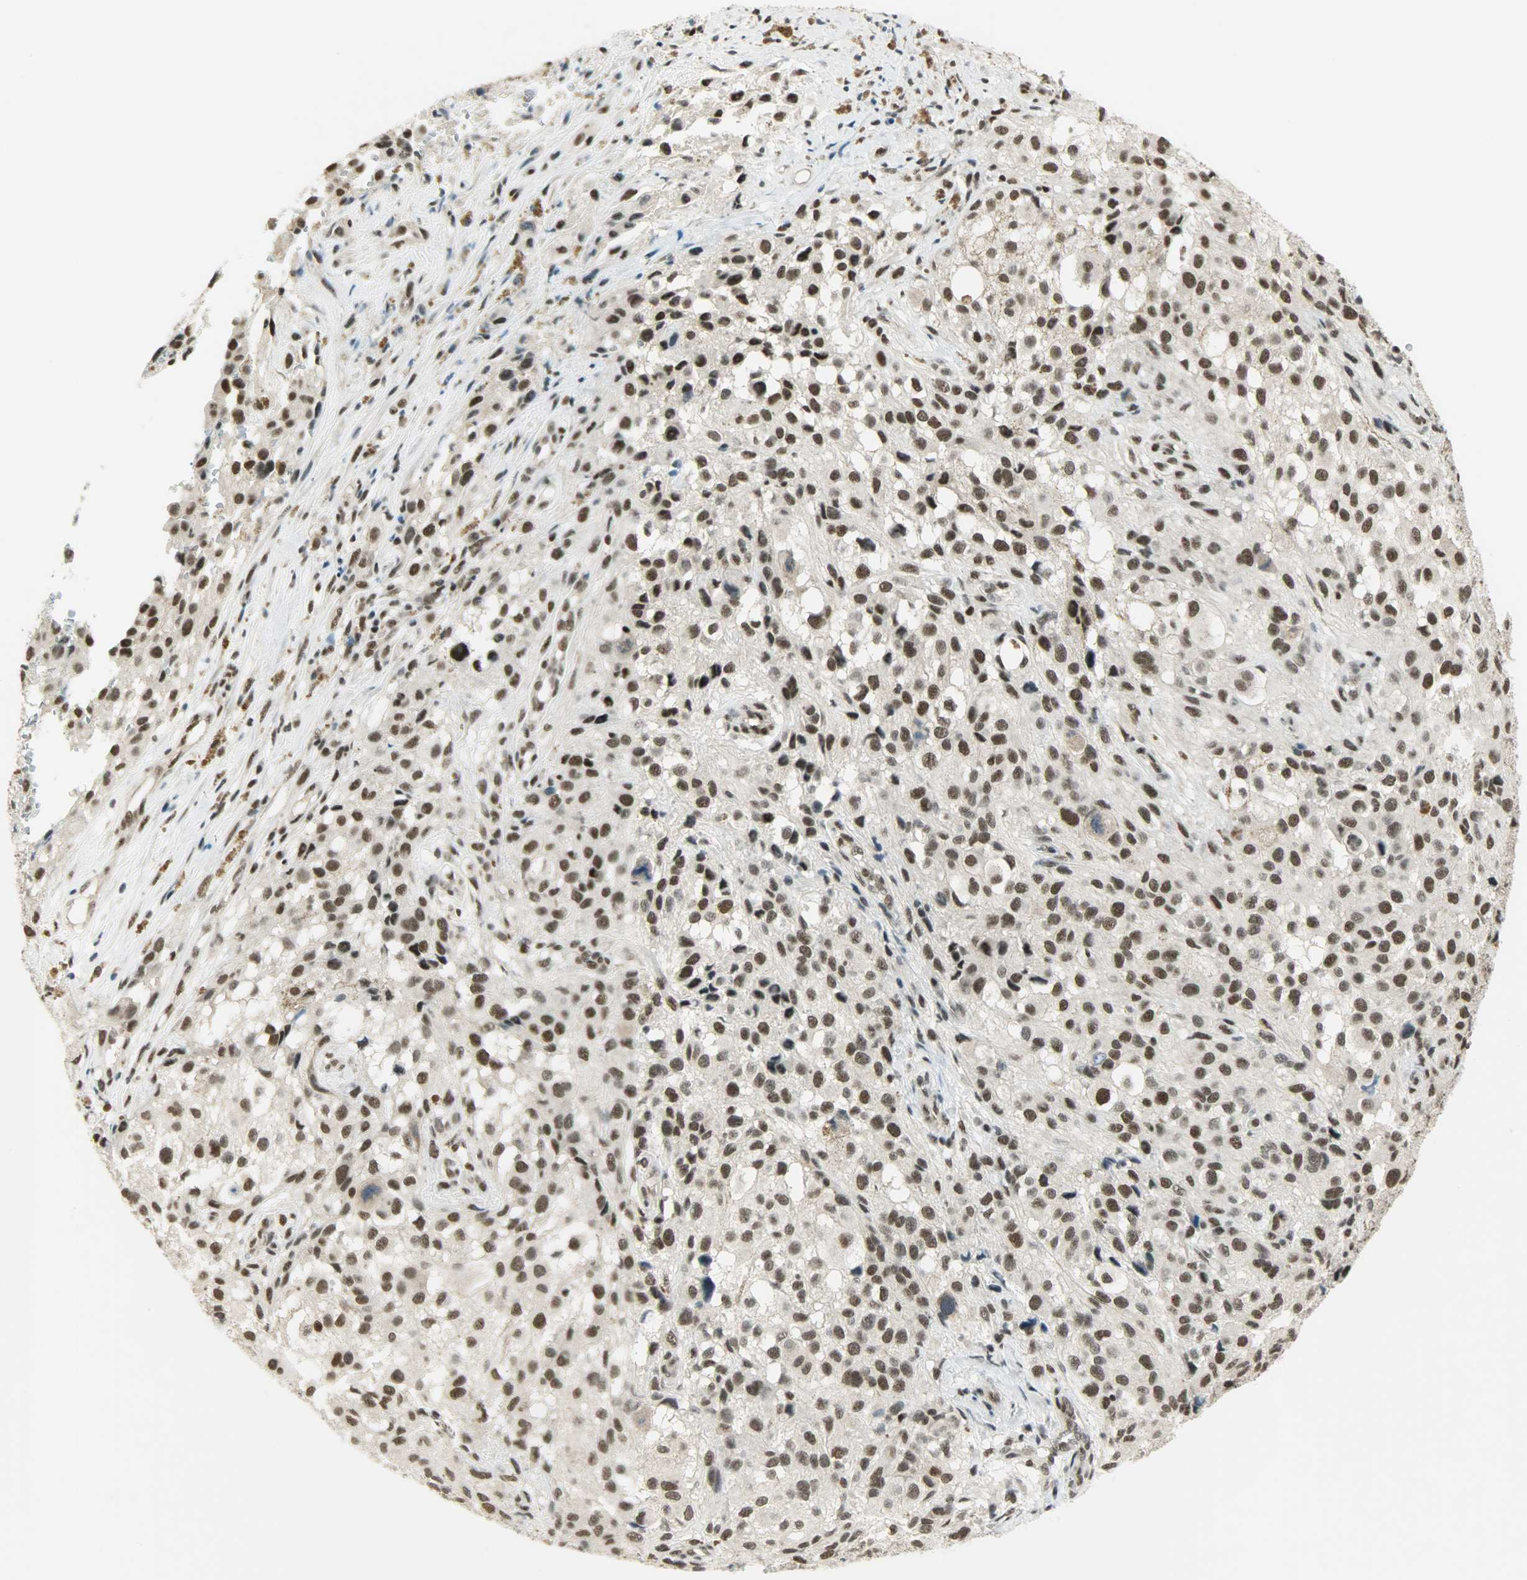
{"staining": {"intensity": "strong", "quantity": ">75%", "location": "nuclear"}, "tissue": "melanoma", "cell_type": "Tumor cells", "image_type": "cancer", "snomed": [{"axis": "morphology", "description": "Necrosis, NOS"}, {"axis": "morphology", "description": "Malignant melanoma, NOS"}, {"axis": "topography", "description": "Skin"}], "caption": "Protein expression analysis of malignant melanoma reveals strong nuclear expression in approximately >75% of tumor cells.", "gene": "SUGP1", "patient": {"sex": "female", "age": 87}}